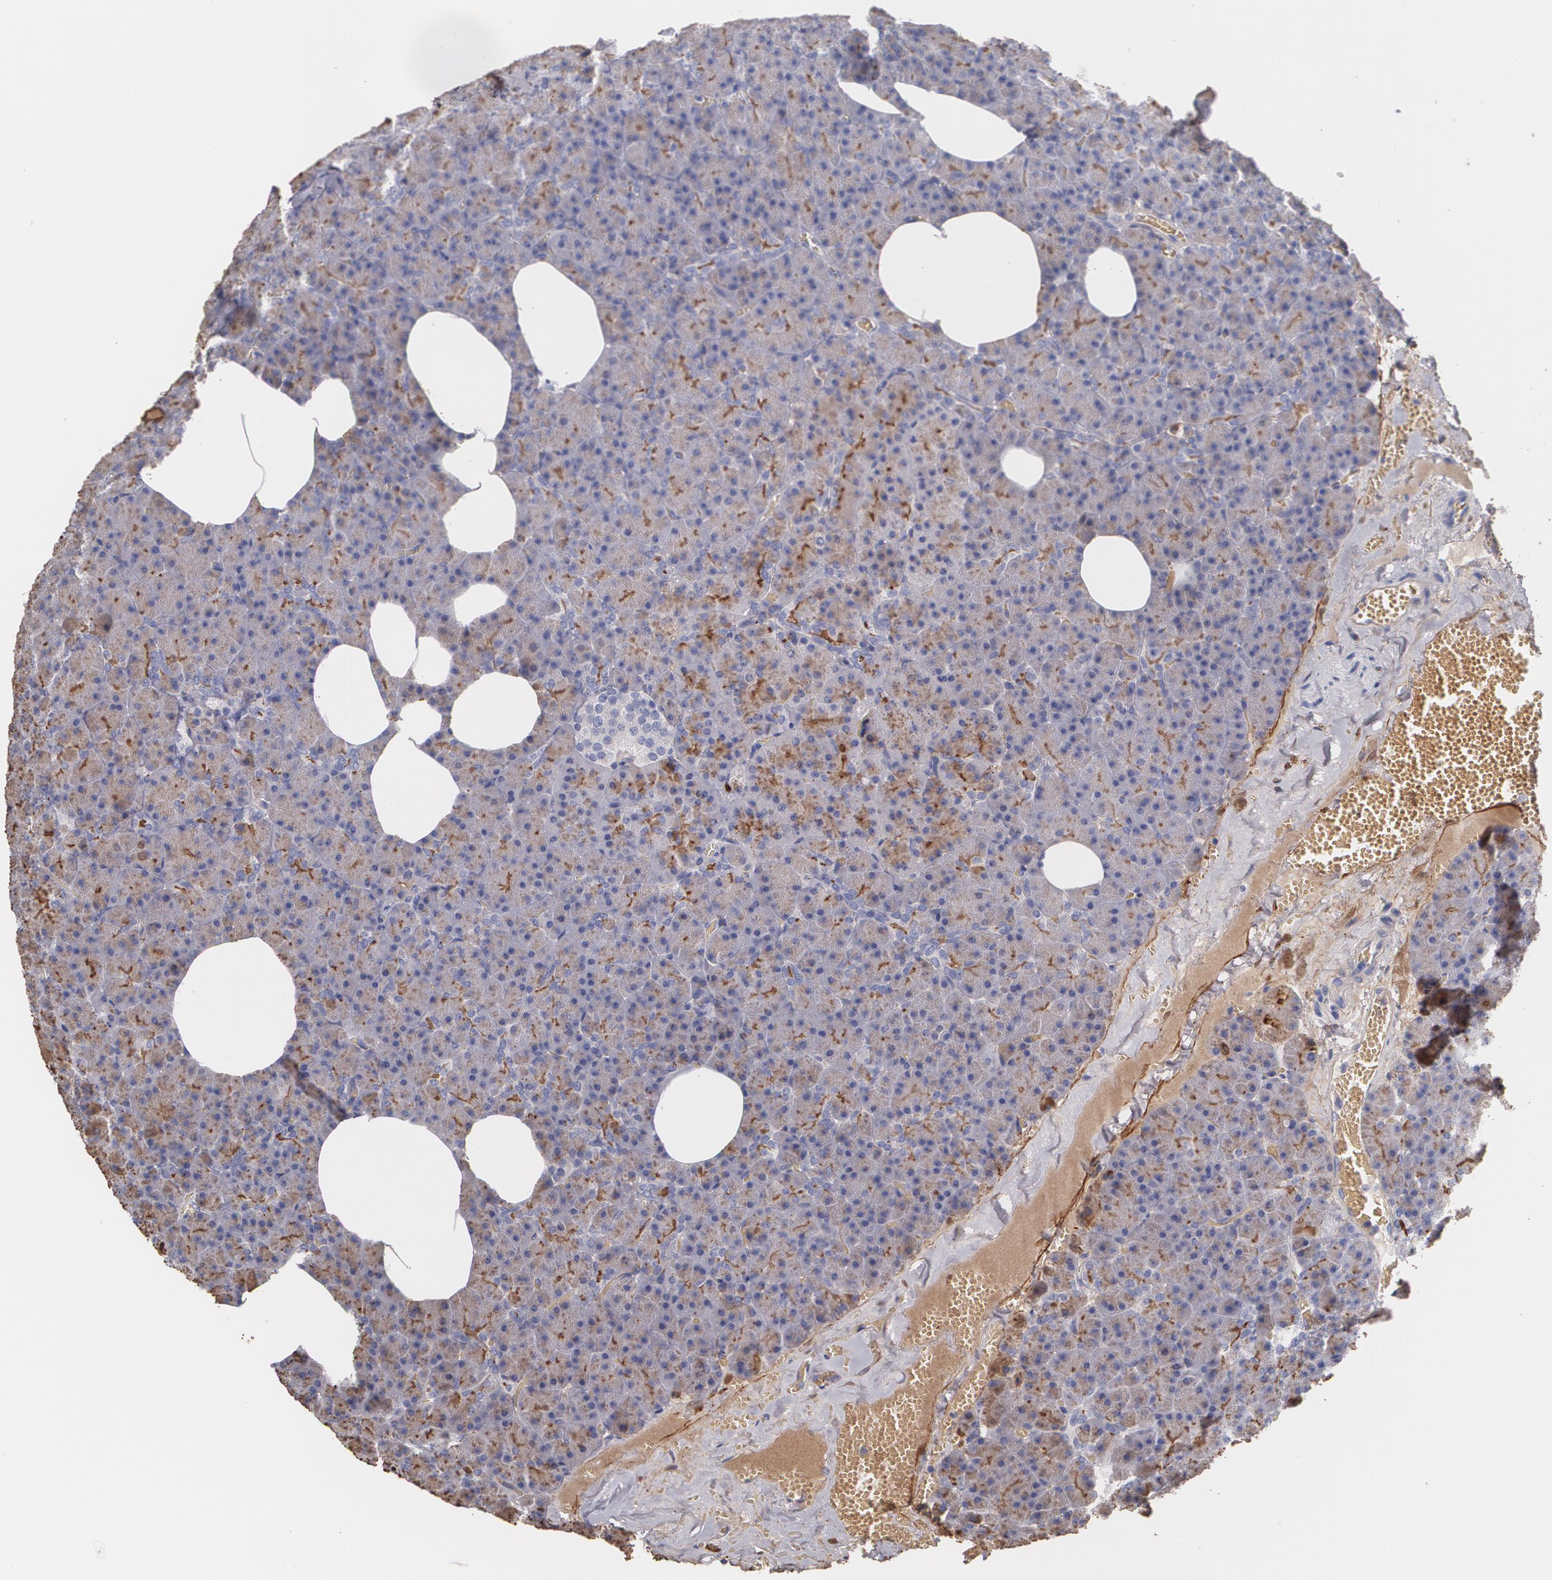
{"staining": {"intensity": "moderate", "quantity": "25%-75%", "location": "cytoplasmic/membranous"}, "tissue": "pancreas", "cell_type": "Exocrine glandular cells", "image_type": "normal", "snomed": [{"axis": "morphology", "description": "Normal tissue, NOS"}, {"axis": "topography", "description": "Pancreas"}], "caption": "Protein staining displays moderate cytoplasmic/membranous staining in approximately 25%-75% of exocrine glandular cells in normal pancreas. The staining was performed using DAB, with brown indicating positive protein expression. Nuclei are stained blue with hematoxylin.", "gene": "FBLN1", "patient": {"sex": "female", "age": 35}}